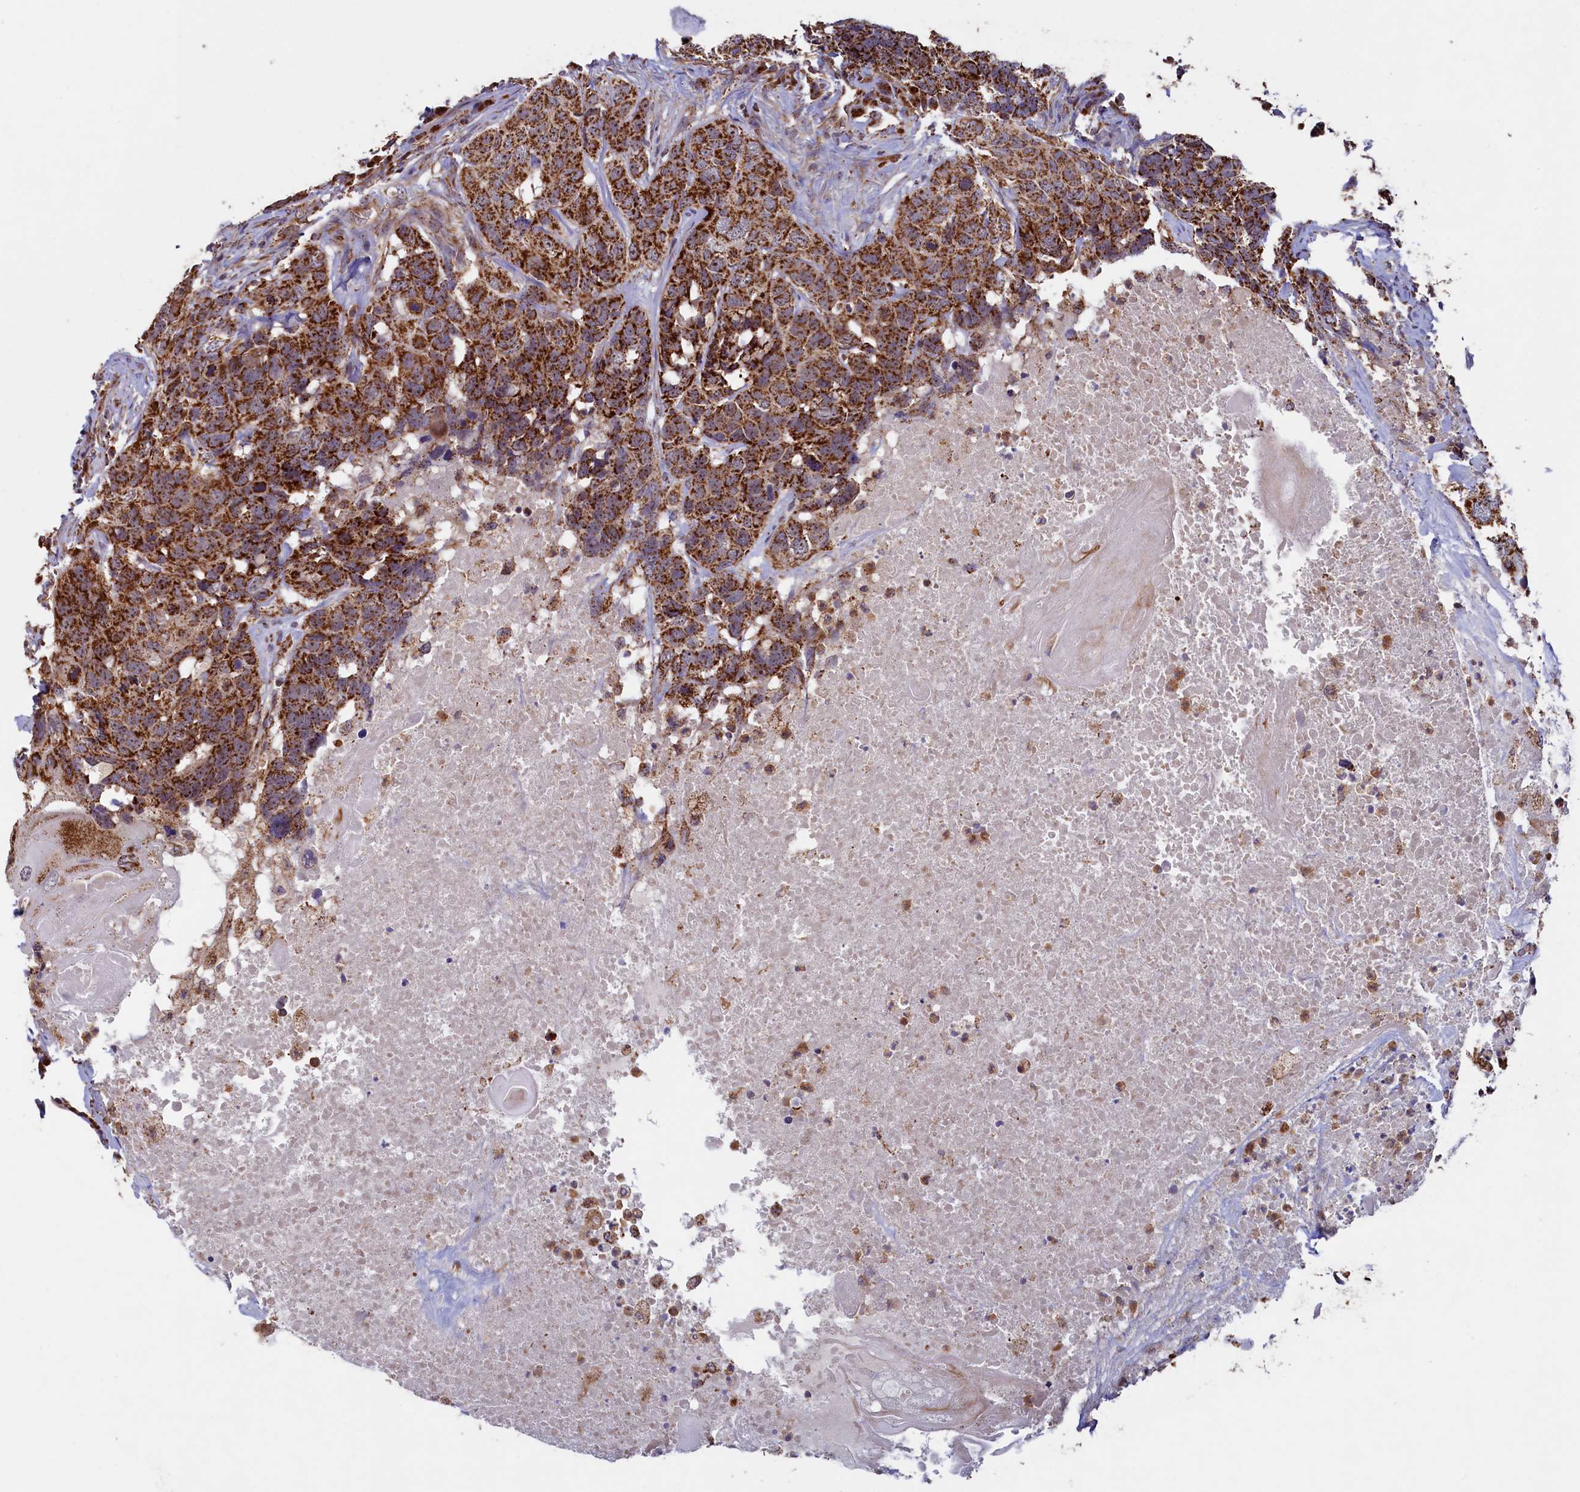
{"staining": {"intensity": "strong", "quantity": ">75%", "location": "cytoplasmic/membranous"}, "tissue": "head and neck cancer", "cell_type": "Tumor cells", "image_type": "cancer", "snomed": [{"axis": "morphology", "description": "Squamous cell carcinoma, NOS"}, {"axis": "topography", "description": "Head-Neck"}], "caption": "Approximately >75% of tumor cells in human squamous cell carcinoma (head and neck) exhibit strong cytoplasmic/membranous protein staining as visualized by brown immunohistochemical staining.", "gene": "UBE3B", "patient": {"sex": "male", "age": 66}}